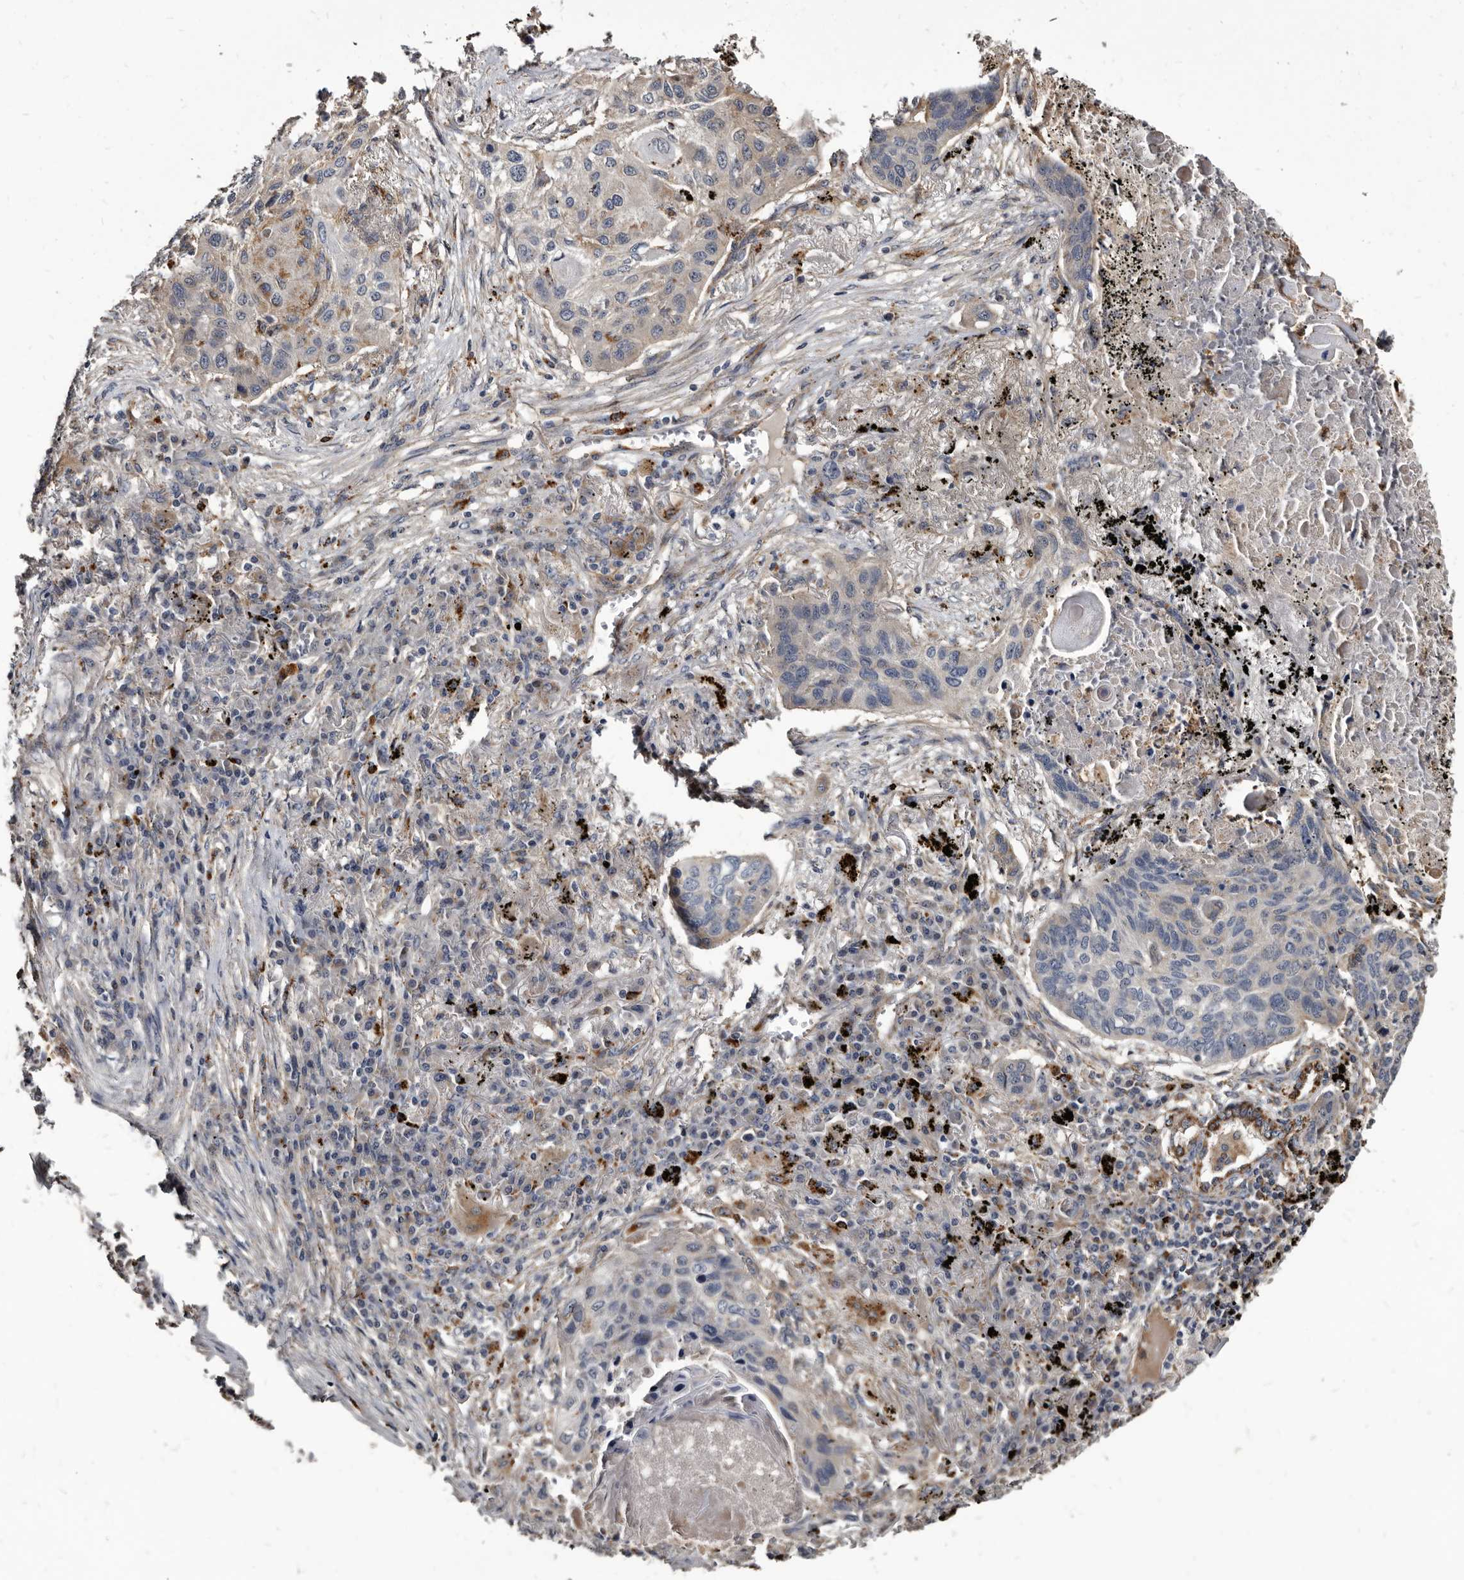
{"staining": {"intensity": "moderate", "quantity": ">75%", "location": "cytoplasmic/membranous"}, "tissue": "lung cancer", "cell_type": "Tumor cells", "image_type": "cancer", "snomed": [{"axis": "morphology", "description": "Squamous cell carcinoma, NOS"}, {"axis": "topography", "description": "Lung"}], "caption": "The image reveals staining of lung cancer (squamous cell carcinoma), revealing moderate cytoplasmic/membranous protein staining (brown color) within tumor cells.", "gene": "CTSA", "patient": {"sex": "female", "age": 63}}